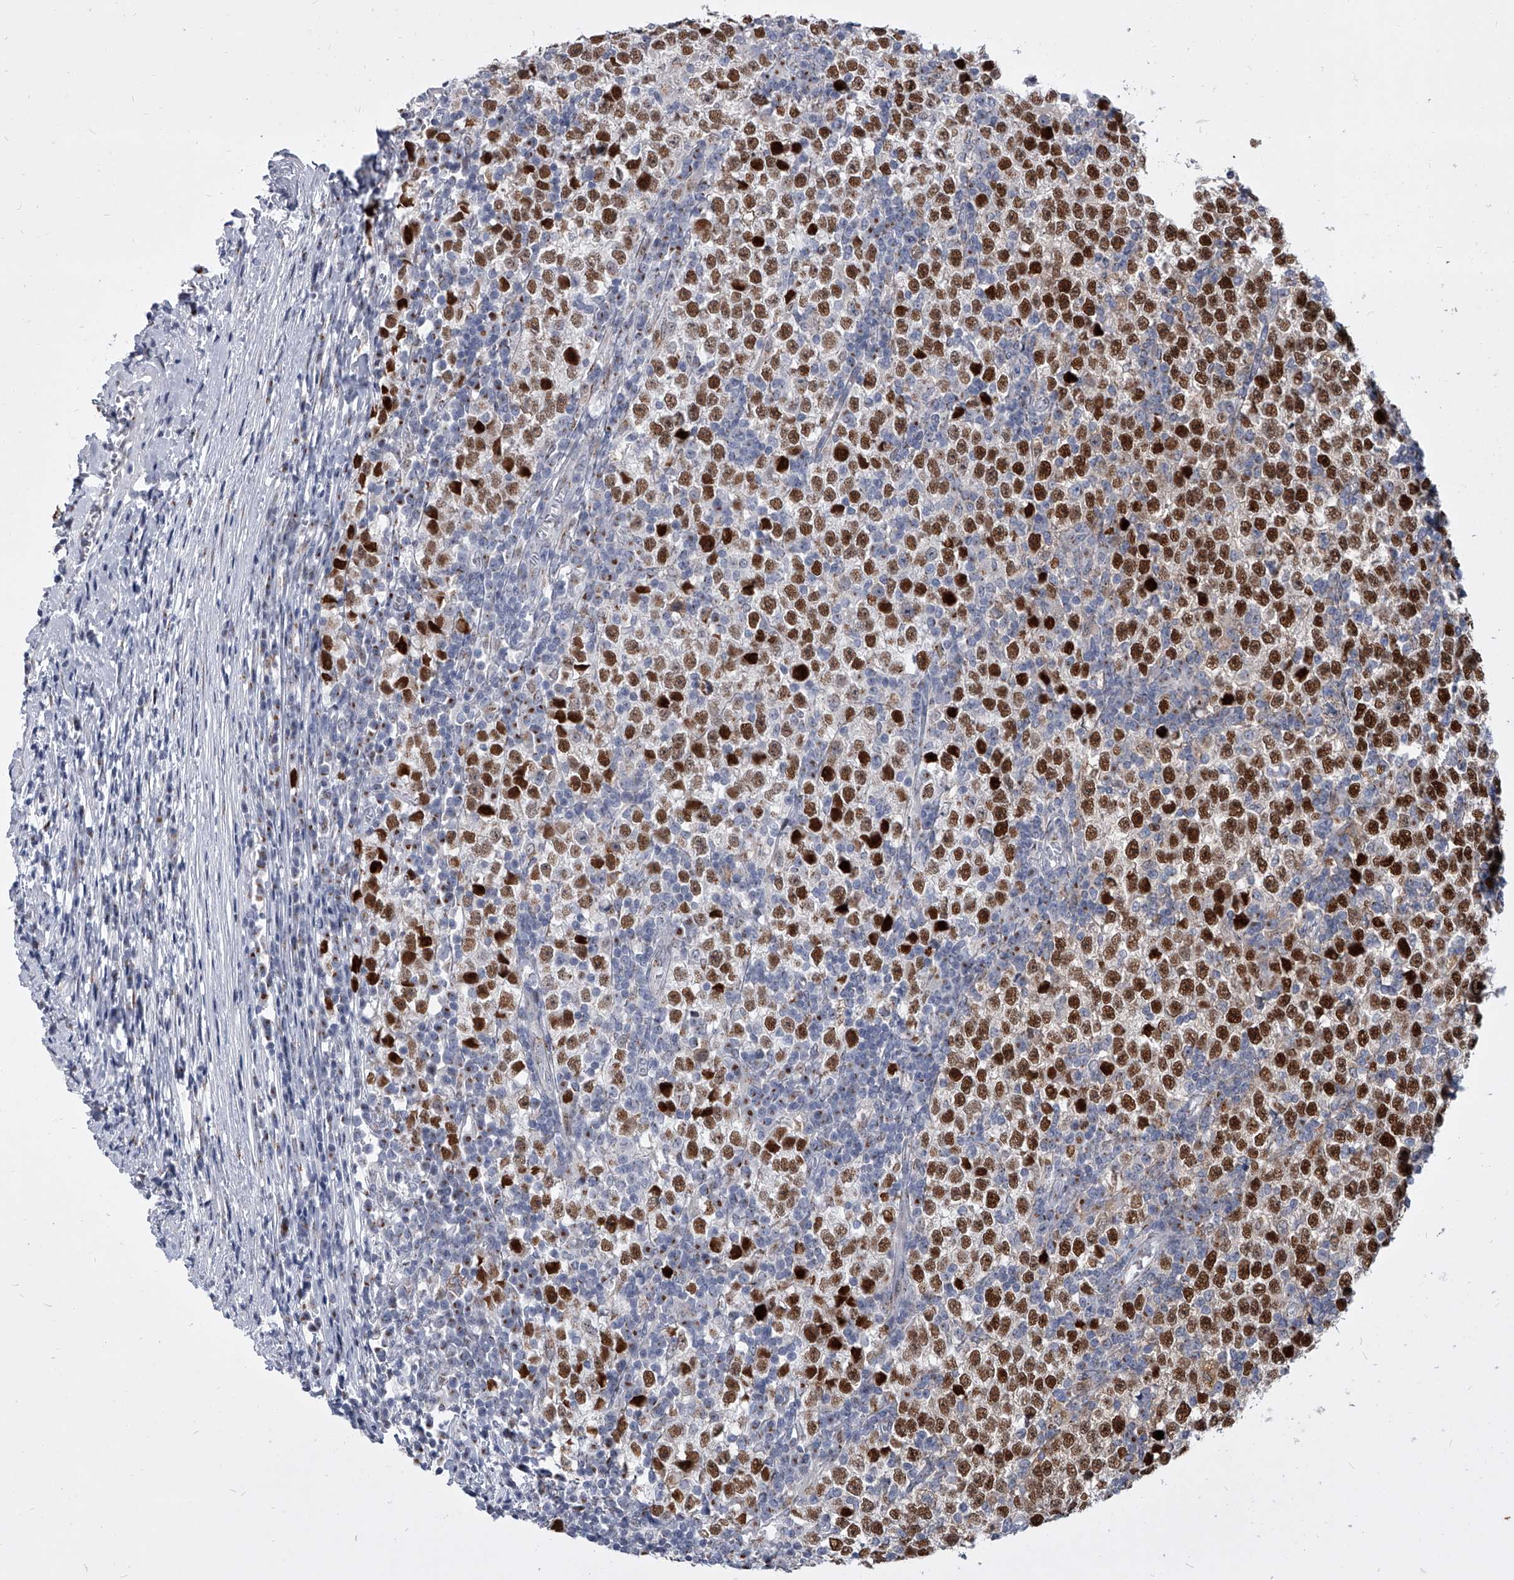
{"staining": {"intensity": "strong", "quantity": ">75%", "location": "nuclear"}, "tissue": "testis cancer", "cell_type": "Tumor cells", "image_type": "cancer", "snomed": [{"axis": "morphology", "description": "Seminoma, NOS"}, {"axis": "topography", "description": "Testis"}], "caption": "Testis cancer stained for a protein (brown) reveals strong nuclear positive staining in about >75% of tumor cells.", "gene": "EVA1C", "patient": {"sex": "male", "age": 65}}